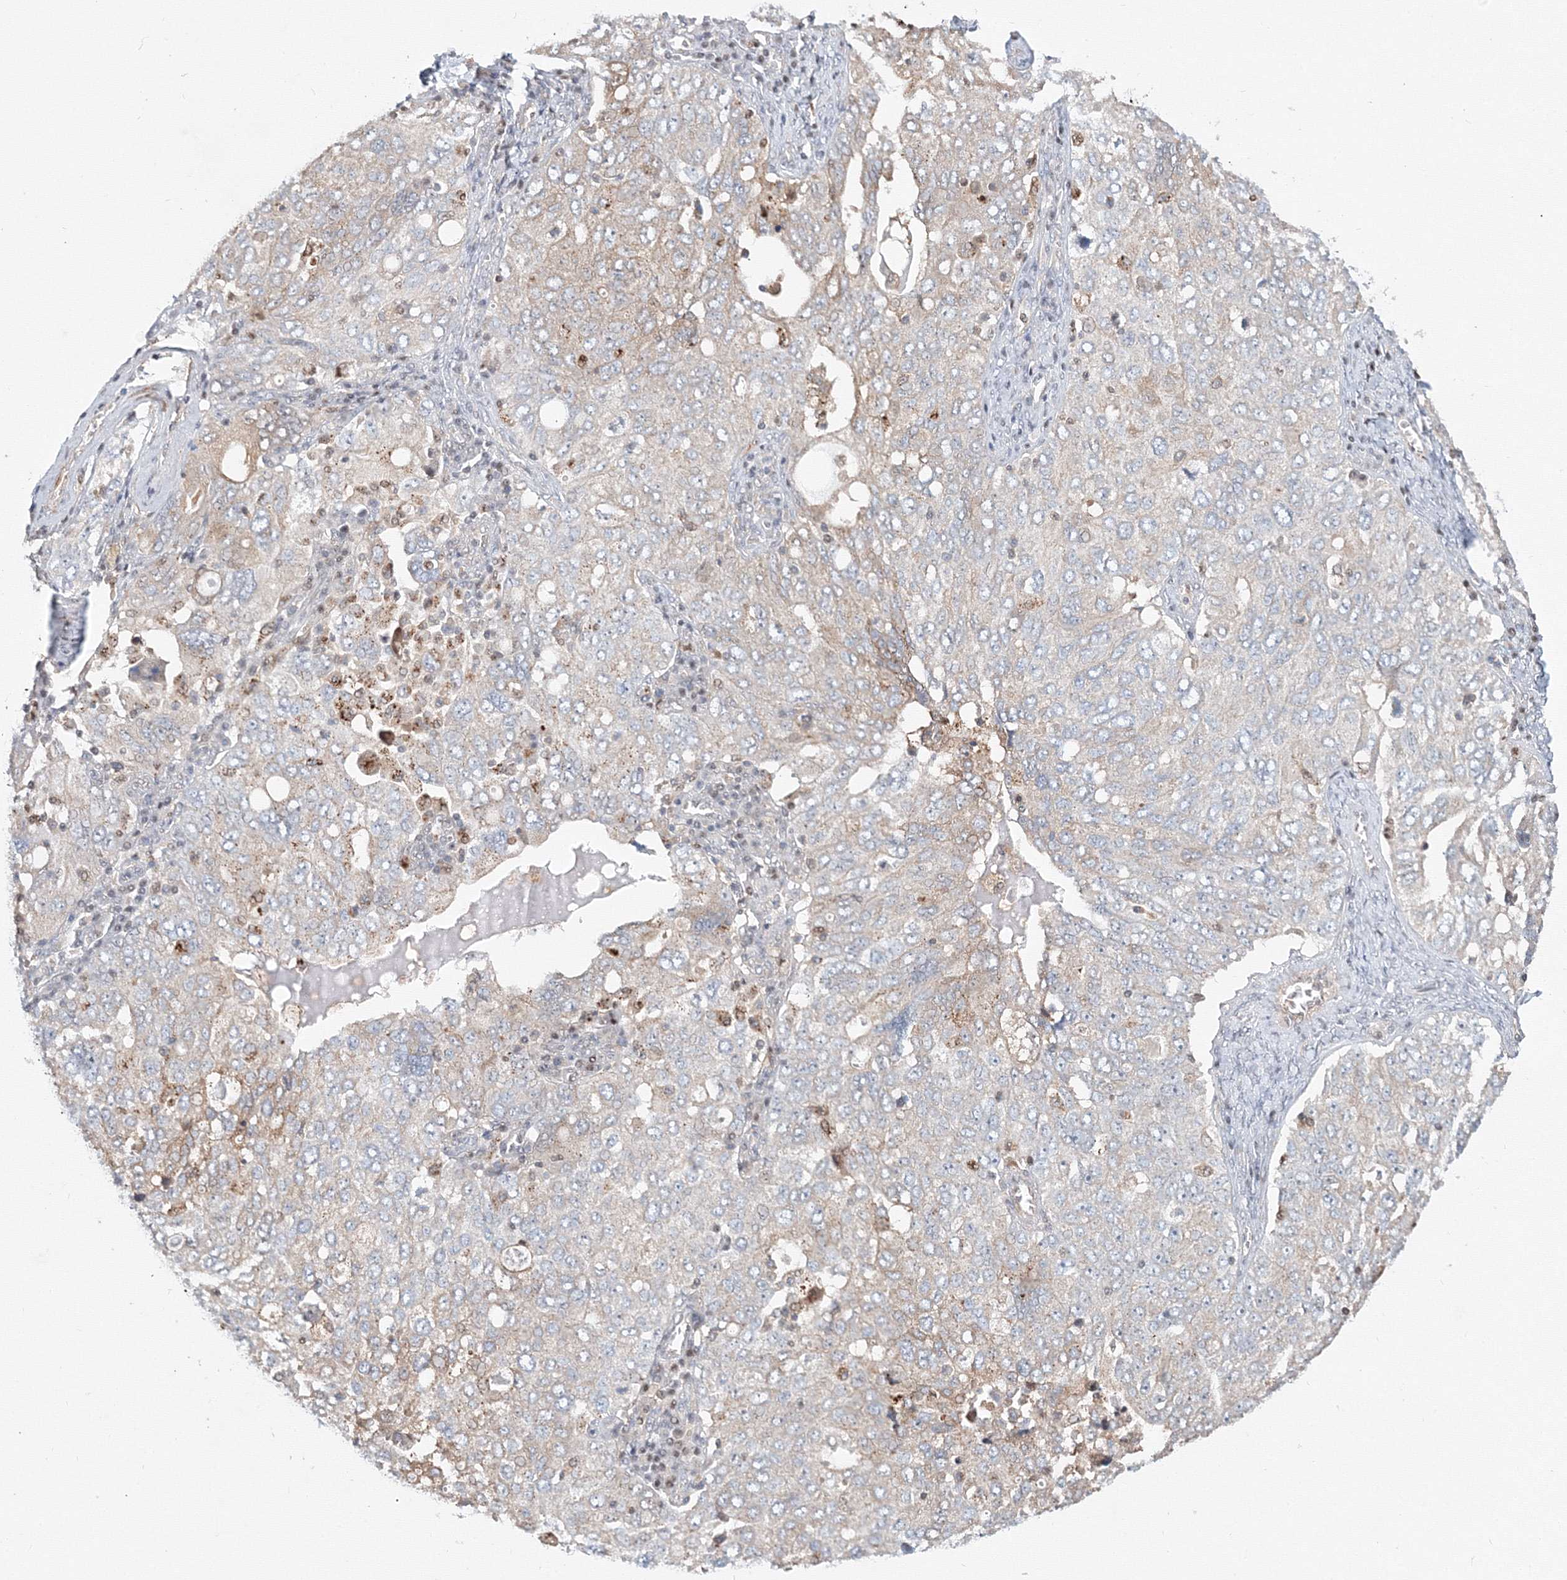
{"staining": {"intensity": "negative", "quantity": "none", "location": "none"}, "tissue": "ovarian cancer", "cell_type": "Tumor cells", "image_type": "cancer", "snomed": [{"axis": "morphology", "description": "Carcinoma, endometroid"}, {"axis": "topography", "description": "Ovary"}], "caption": "Endometroid carcinoma (ovarian) was stained to show a protein in brown. There is no significant staining in tumor cells. The staining was performed using DAB to visualize the protein expression in brown, while the nuclei were stained in blue with hematoxylin (Magnification: 20x).", "gene": "ARHGAP21", "patient": {"sex": "female", "age": 62}}